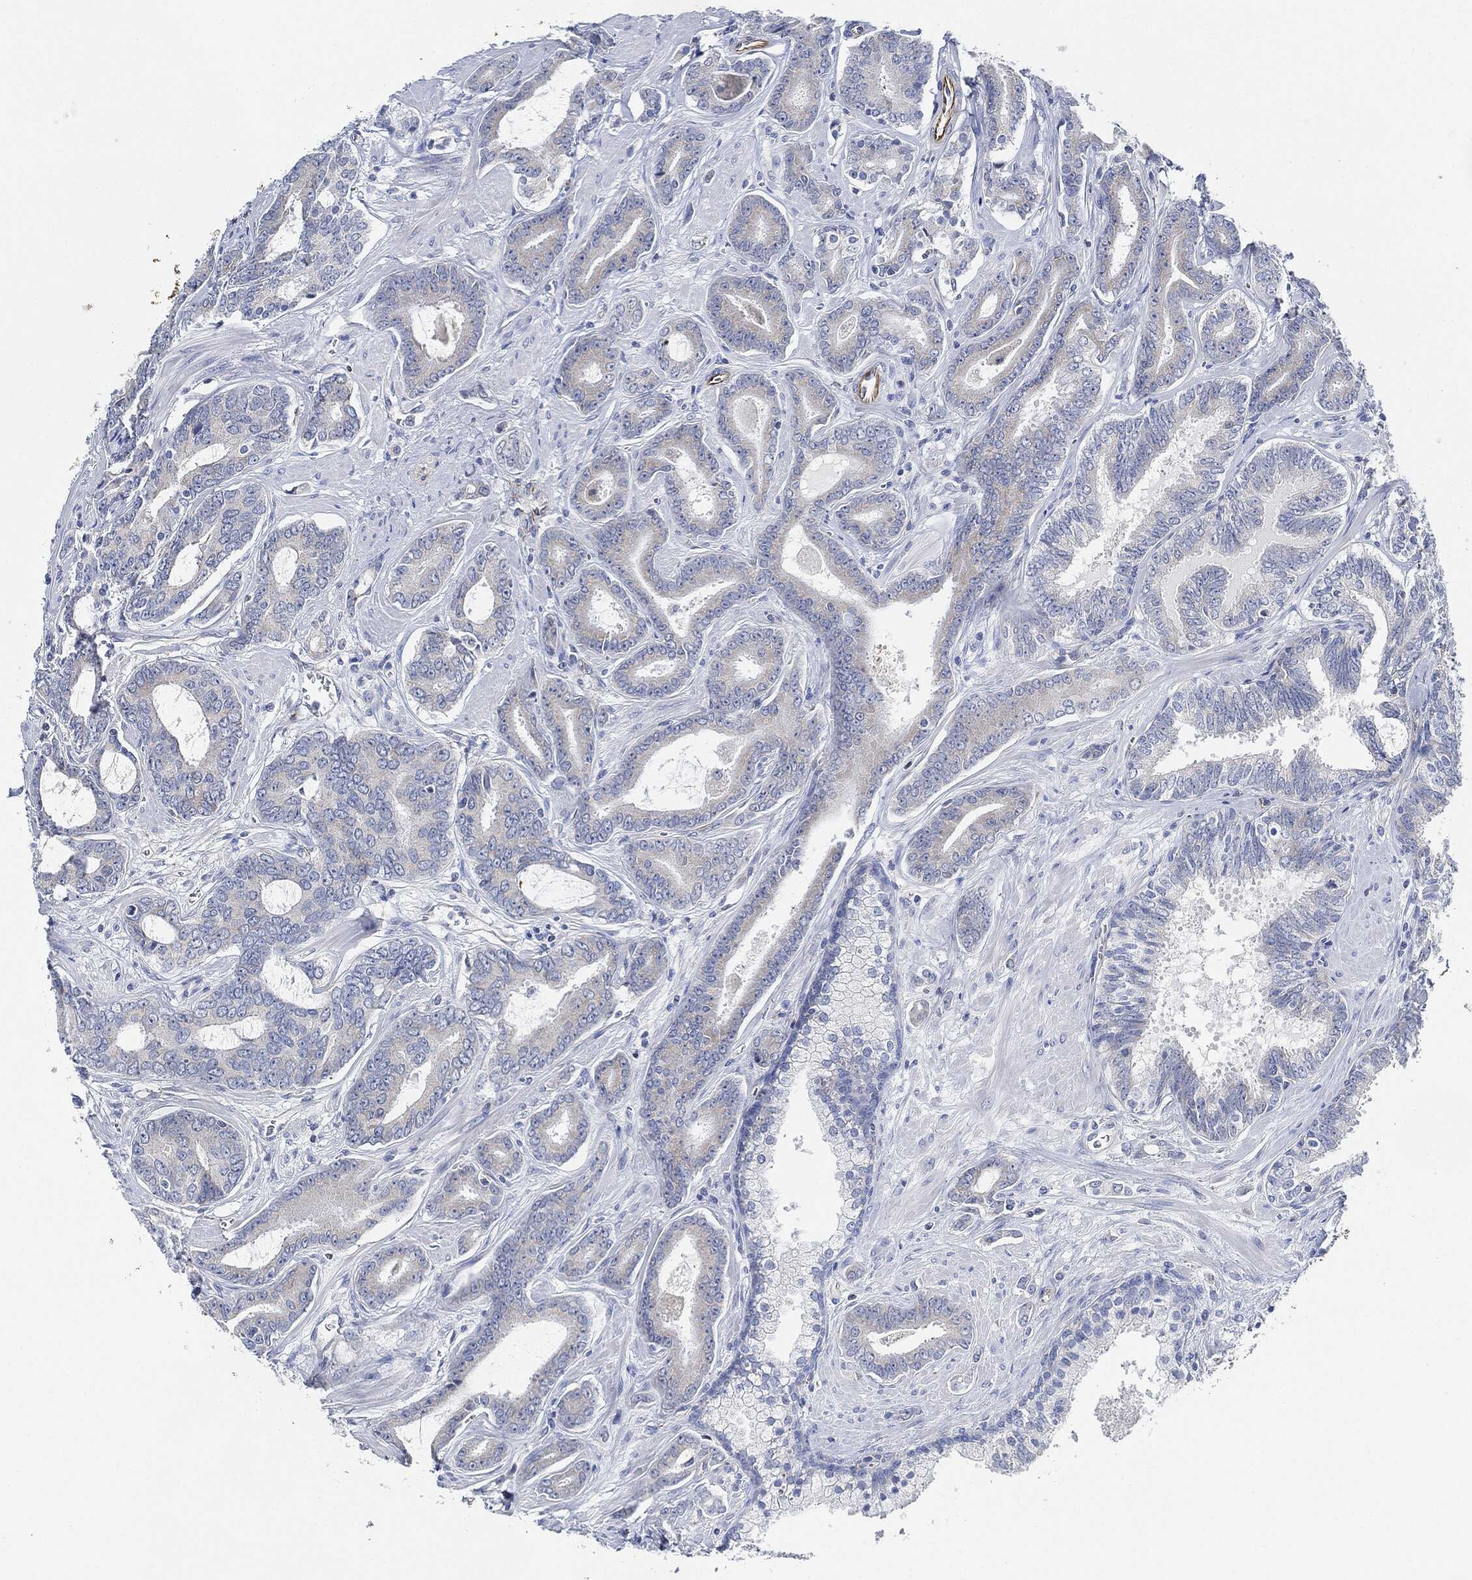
{"staining": {"intensity": "negative", "quantity": "none", "location": "none"}, "tissue": "prostate cancer", "cell_type": "Tumor cells", "image_type": "cancer", "snomed": [{"axis": "morphology", "description": "Adenocarcinoma, NOS"}, {"axis": "topography", "description": "Prostate"}], "caption": "Prostate cancer was stained to show a protein in brown. There is no significant expression in tumor cells.", "gene": "THSD1", "patient": {"sex": "male", "age": 55}}